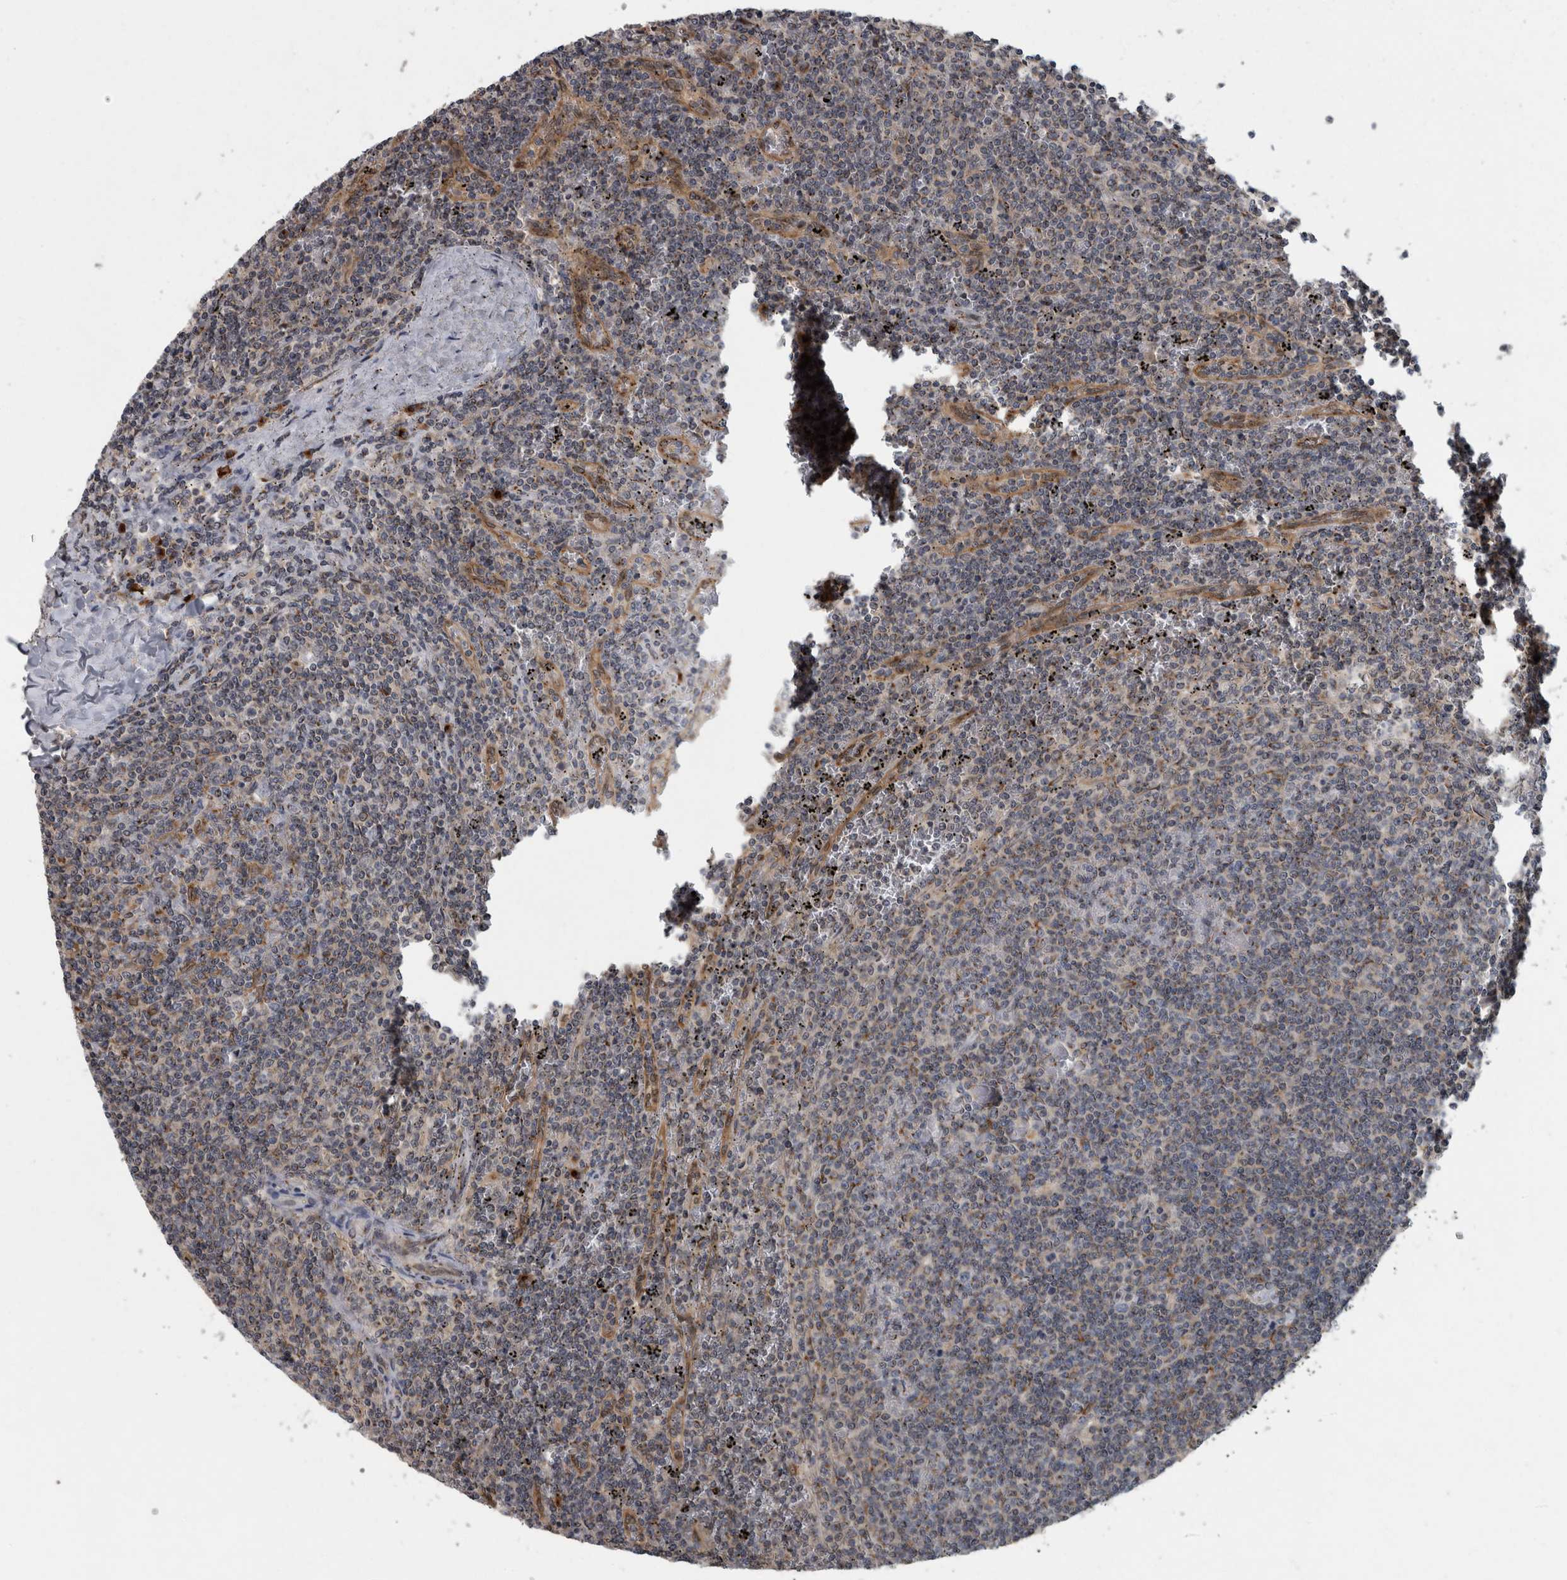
{"staining": {"intensity": "weak", "quantity": "25%-75%", "location": "cytoplasmic/membranous"}, "tissue": "lymphoma", "cell_type": "Tumor cells", "image_type": "cancer", "snomed": [{"axis": "morphology", "description": "Malignant lymphoma, non-Hodgkin's type, Low grade"}, {"axis": "topography", "description": "Spleen"}], "caption": "Tumor cells reveal low levels of weak cytoplasmic/membranous expression in approximately 25%-75% of cells in human lymphoma.", "gene": "LMAN2L", "patient": {"sex": "female", "age": 50}}